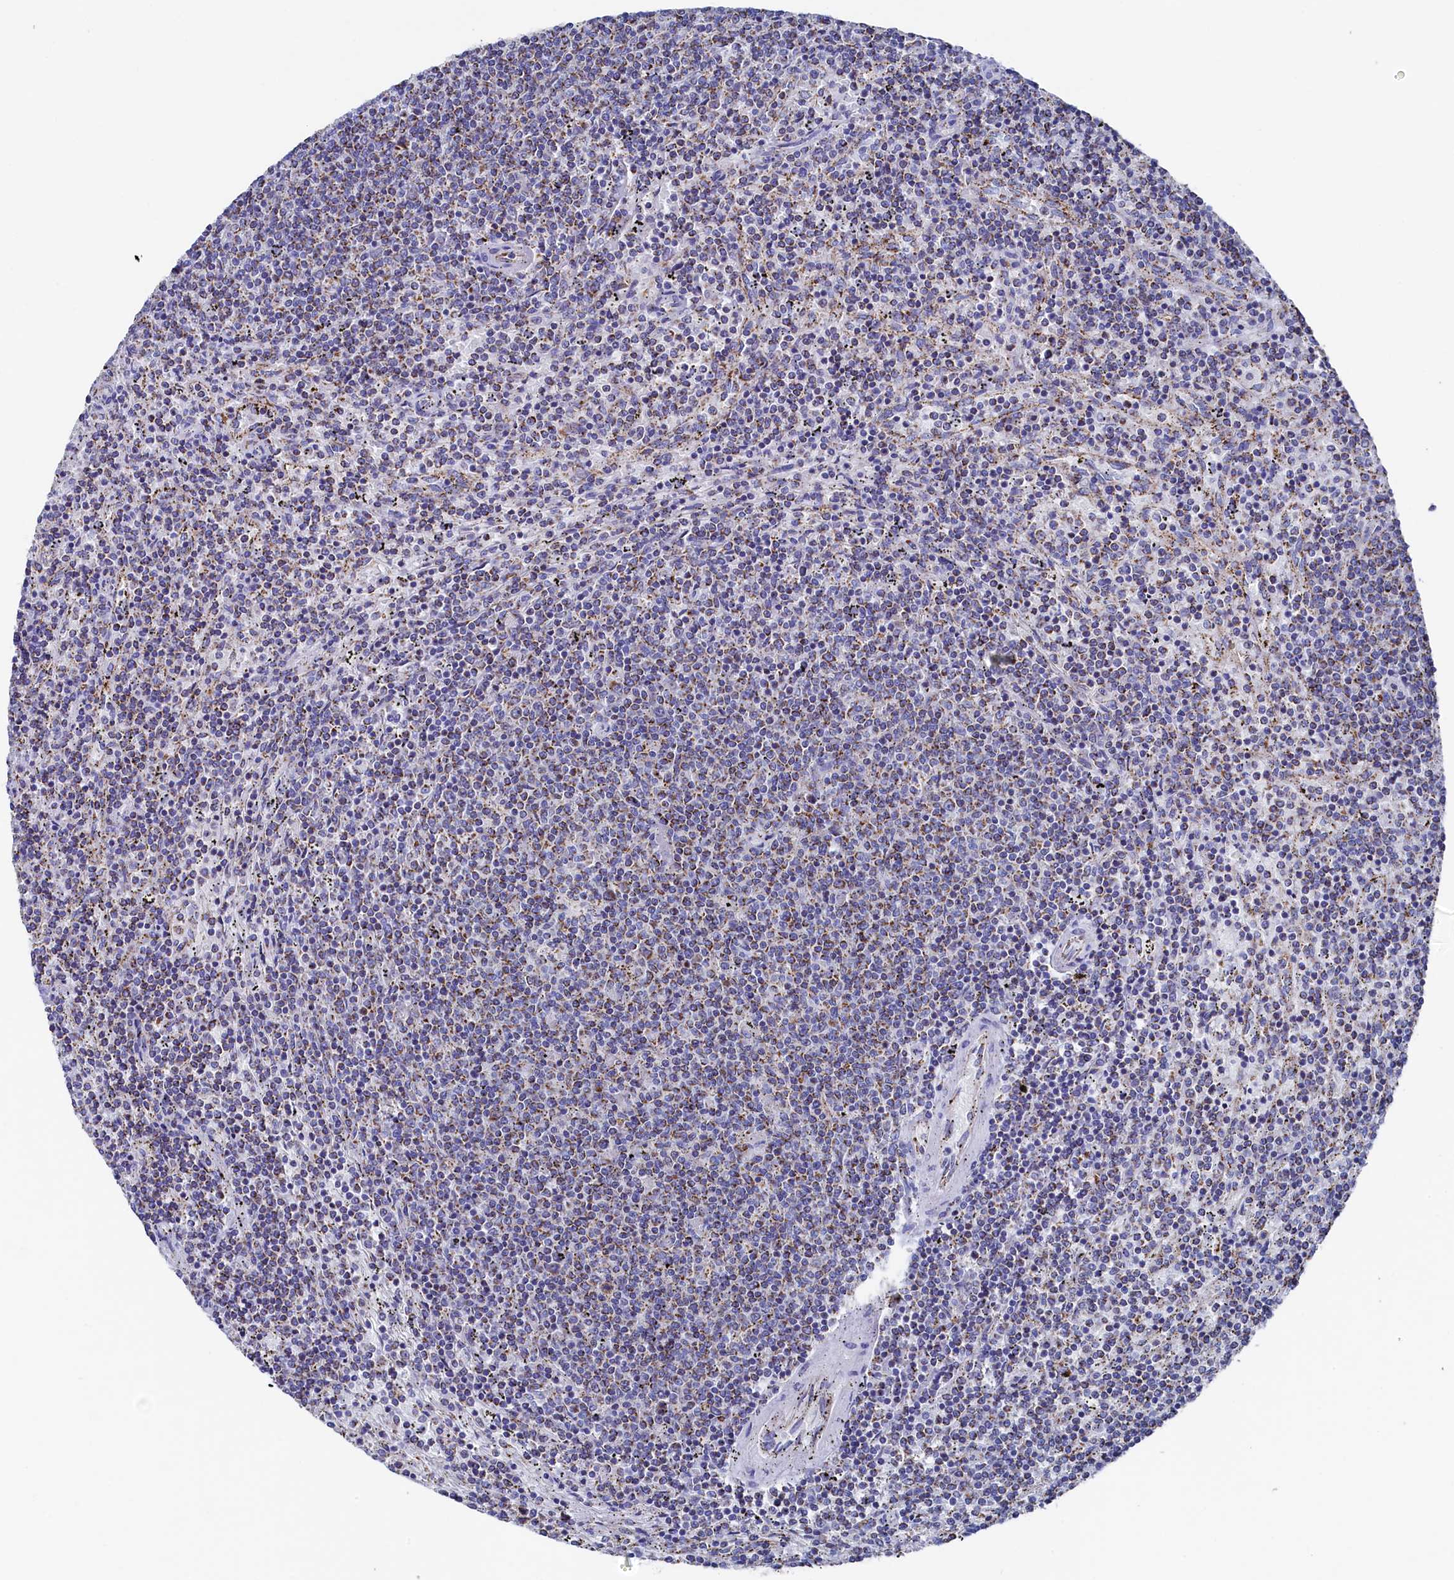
{"staining": {"intensity": "negative", "quantity": "none", "location": "none"}, "tissue": "lymphoma", "cell_type": "Tumor cells", "image_type": "cancer", "snomed": [{"axis": "morphology", "description": "Malignant lymphoma, non-Hodgkin's type, Low grade"}, {"axis": "topography", "description": "Spleen"}], "caption": "Tumor cells are negative for protein expression in human lymphoma.", "gene": "MMAB", "patient": {"sex": "female", "age": 50}}